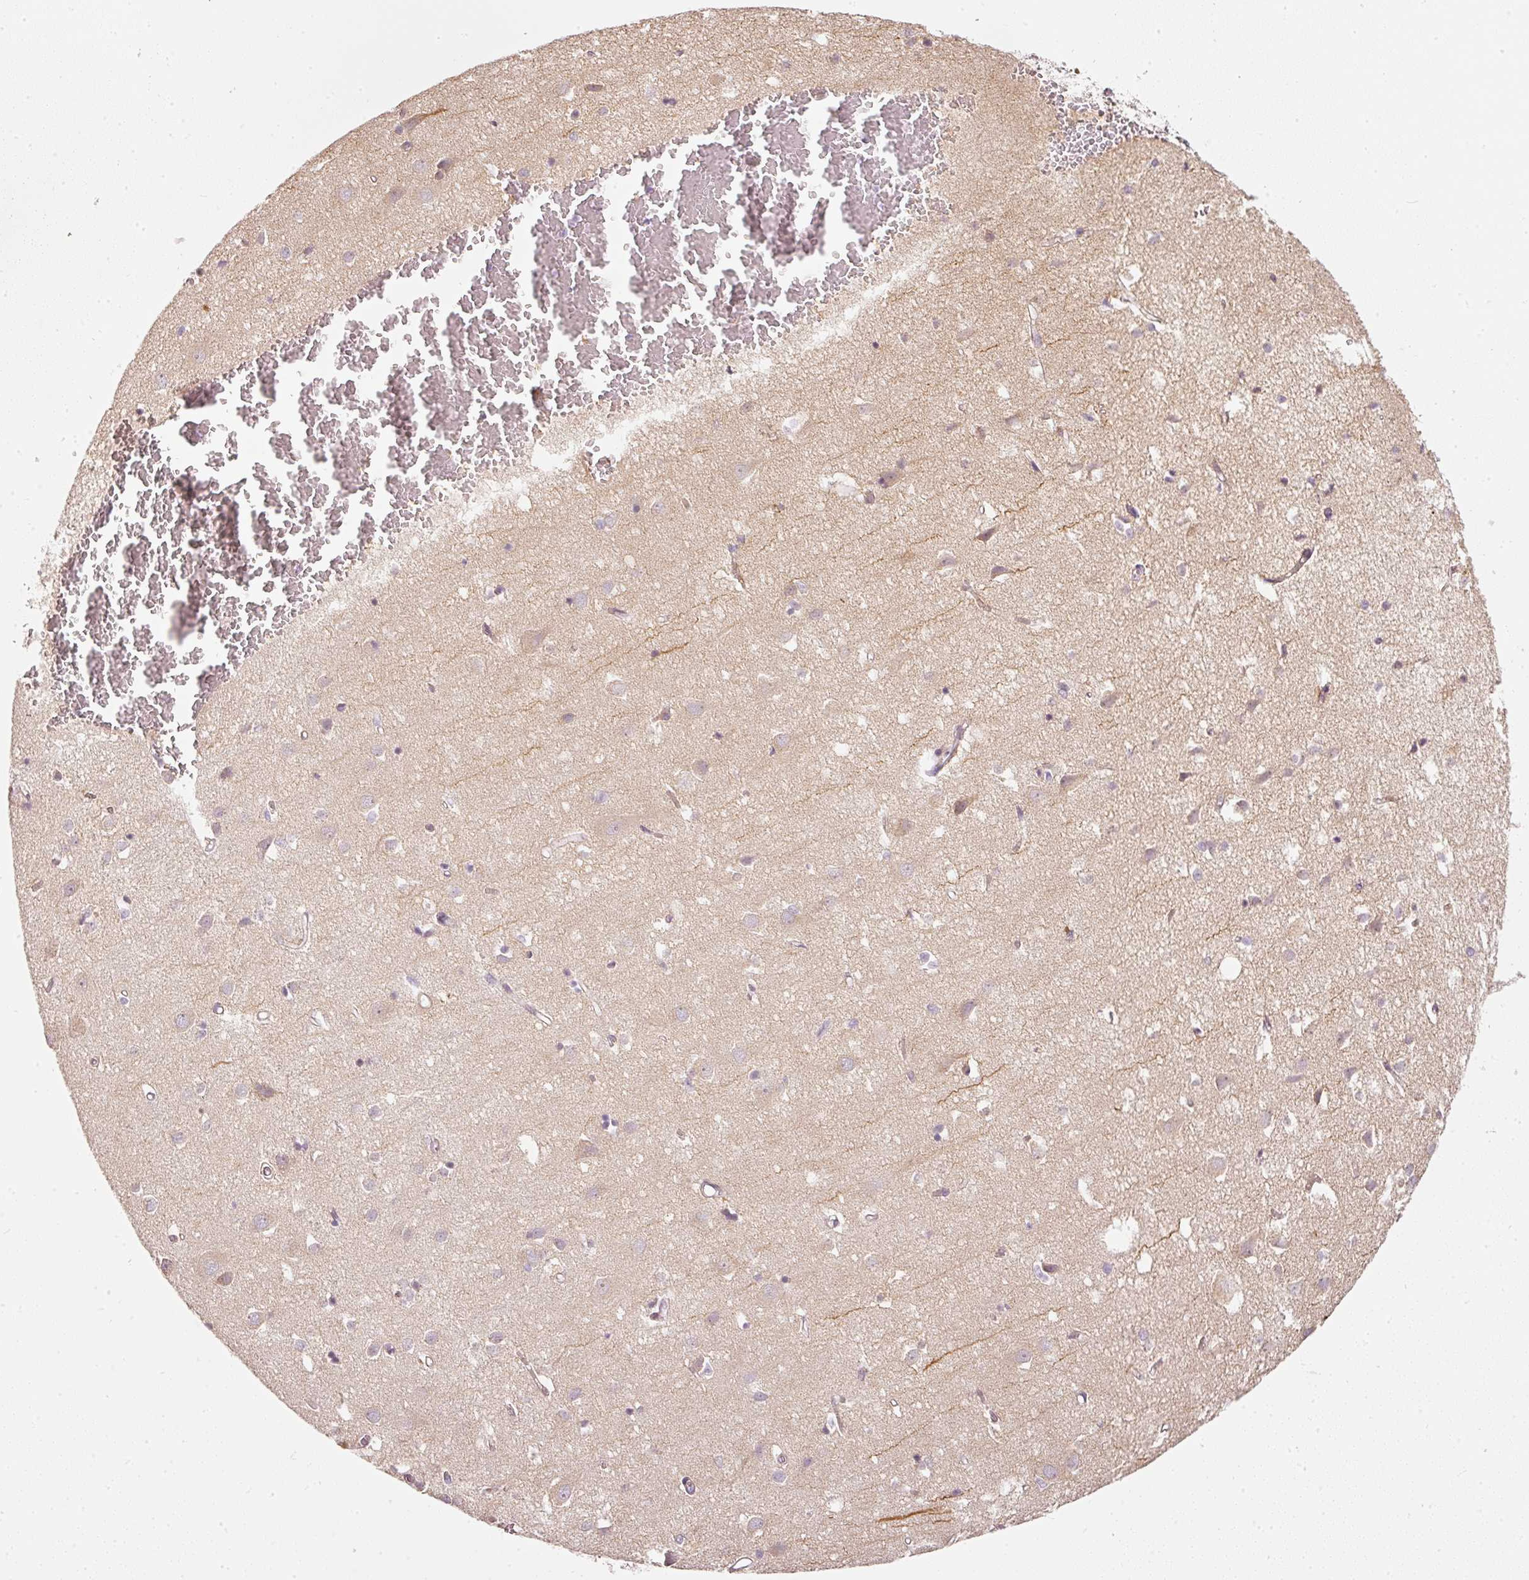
{"staining": {"intensity": "weak", "quantity": "25%-75%", "location": "cytoplasmic/membranous"}, "tissue": "cerebral cortex", "cell_type": "Endothelial cells", "image_type": "normal", "snomed": [{"axis": "morphology", "description": "Normal tissue, NOS"}, {"axis": "topography", "description": "Cerebral cortex"}], "caption": "Immunohistochemistry (IHC) (DAB) staining of unremarkable cerebral cortex exhibits weak cytoplasmic/membranous protein positivity in about 25%-75% of endothelial cells. Using DAB (3,3'-diaminobenzidine) (brown) and hematoxylin (blue) stains, captured at high magnification using brightfield microscopy.", "gene": "NRDE2", "patient": {"sex": "male", "age": 70}}